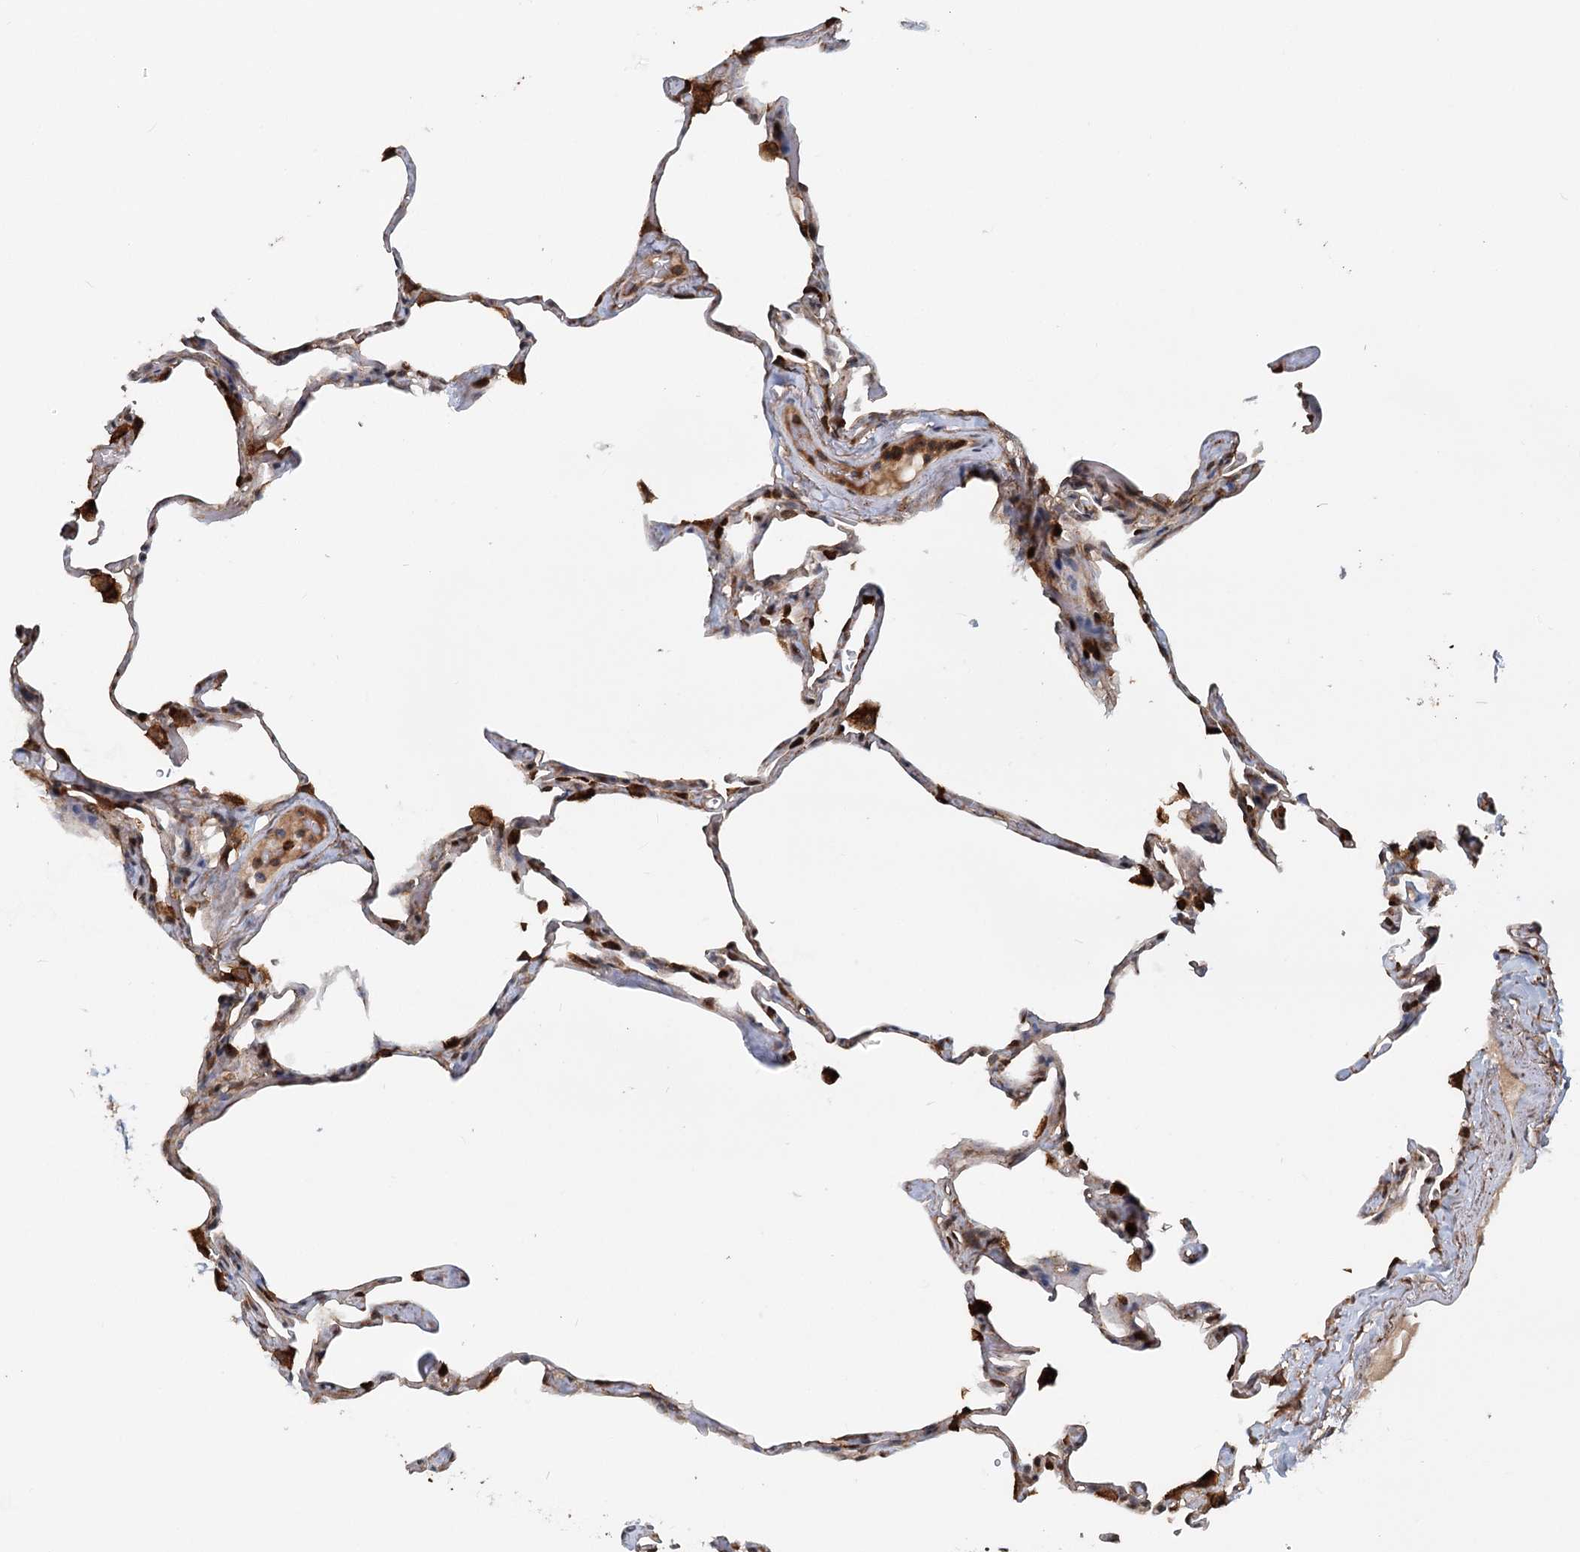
{"staining": {"intensity": "strong", "quantity": ">75%", "location": "cytoplasmic/membranous"}, "tissue": "lung", "cell_type": "Alveolar cells", "image_type": "normal", "snomed": [{"axis": "morphology", "description": "Normal tissue, NOS"}, {"axis": "topography", "description": "Lung"}], "caption": "DAB immunohistochemical staining of normal human lung demonstrates strong cytoplasmic/membranous protein staining in approximately >75% of alveolar cells. (DAB IHC with brightfield microscopy, high magnification).", "gene": "RNF111", "patient": {"sex": "male", "age": 65}}